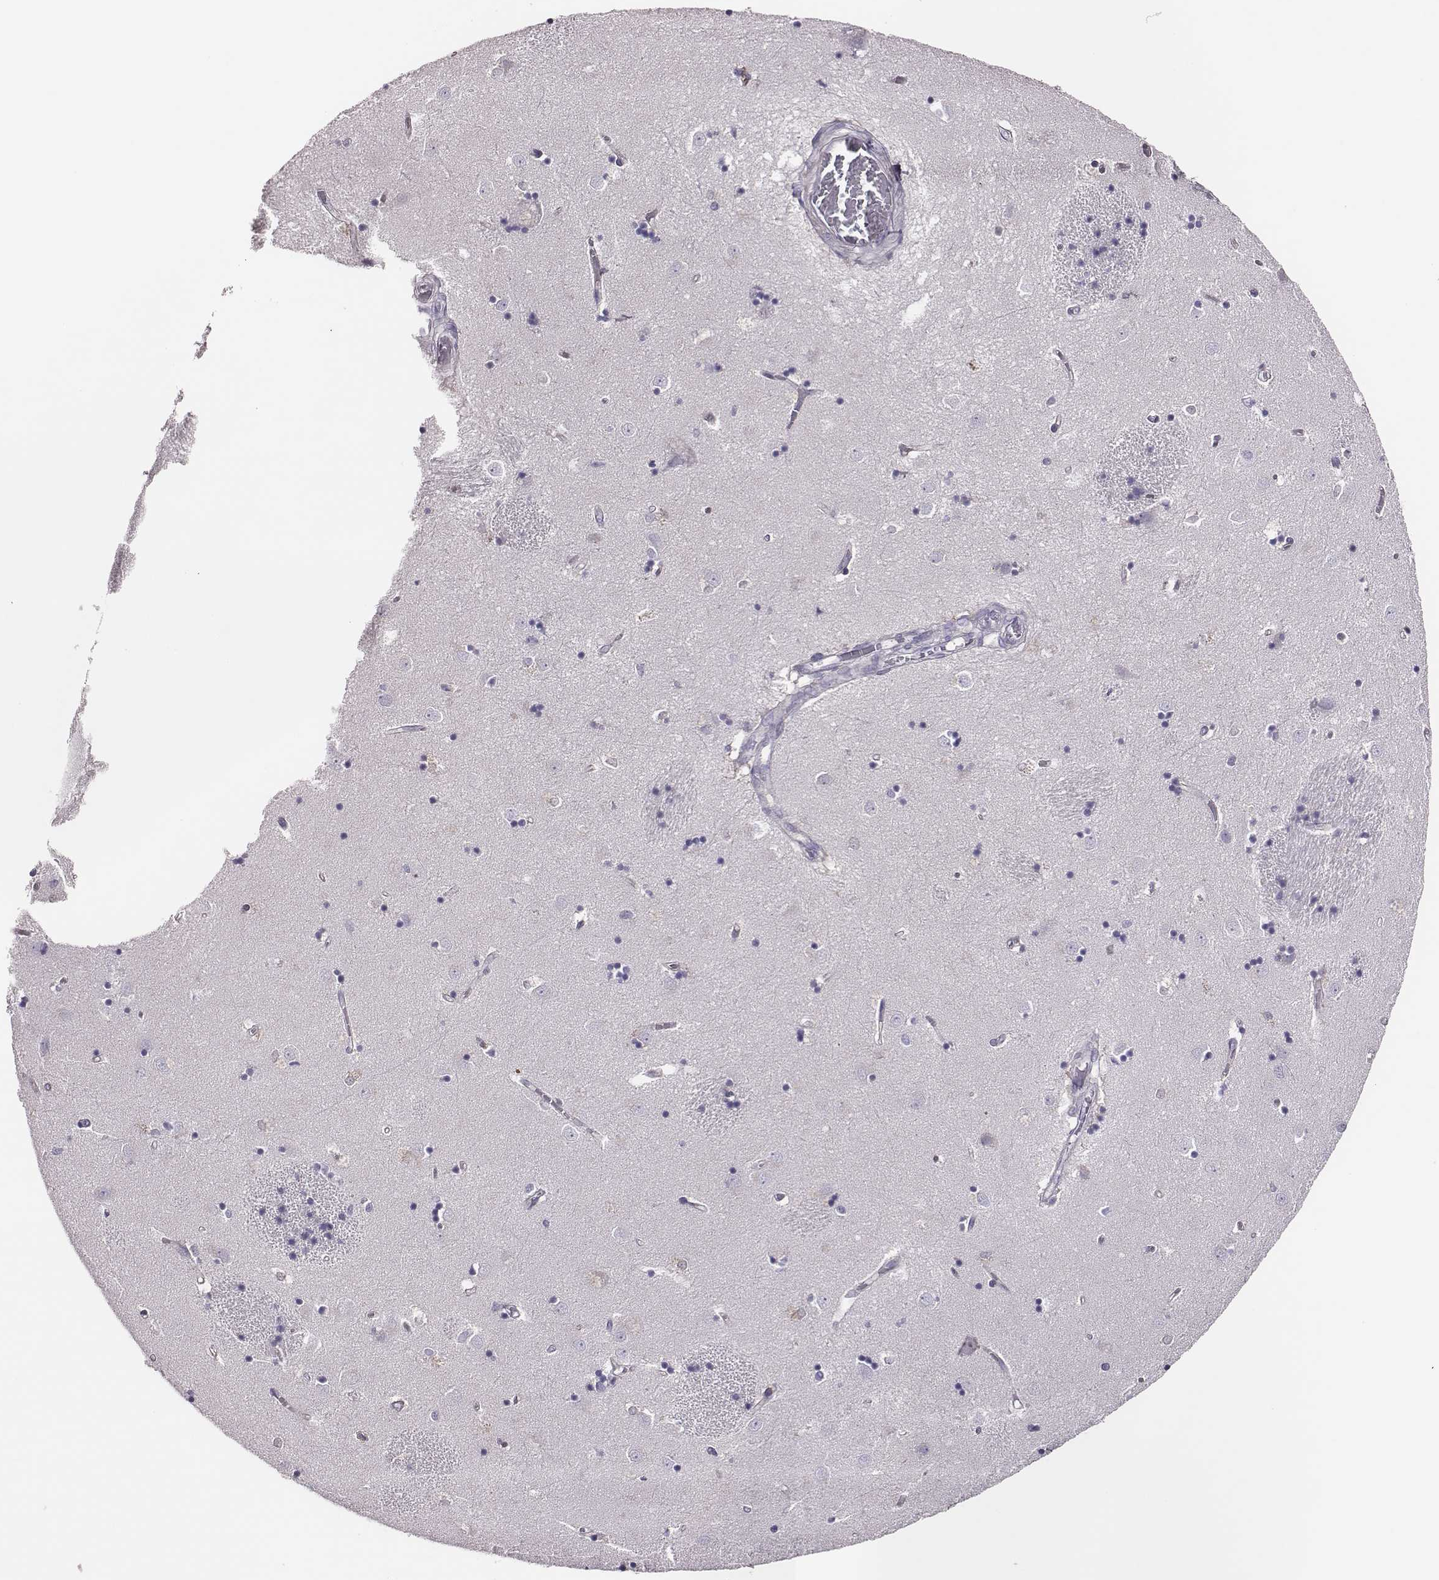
{"staining": {"intensity": "negative", "quantity": "none", "location": "none"}, "tissue": "caudate", "cell_type": "Glial cells", "image_type": "normal", "snomed": [{"axis": "morphology", "description": "Normal tissue, NOS"}, {"axis": "topography", "description": "Lateral ventricle wall"}], "caption": "IHC micrograph of benign caudate: human caudate stained with DAB demonstrates no significant protein expression in glial cells. (Stains: DAB immunohistochemistry (IHC) with hematoxylin counter stain, Microscopy: brightfield microscopy at high magnification).", "gene": "SCML2", "patient": {"sex": "male", "age": 54}}